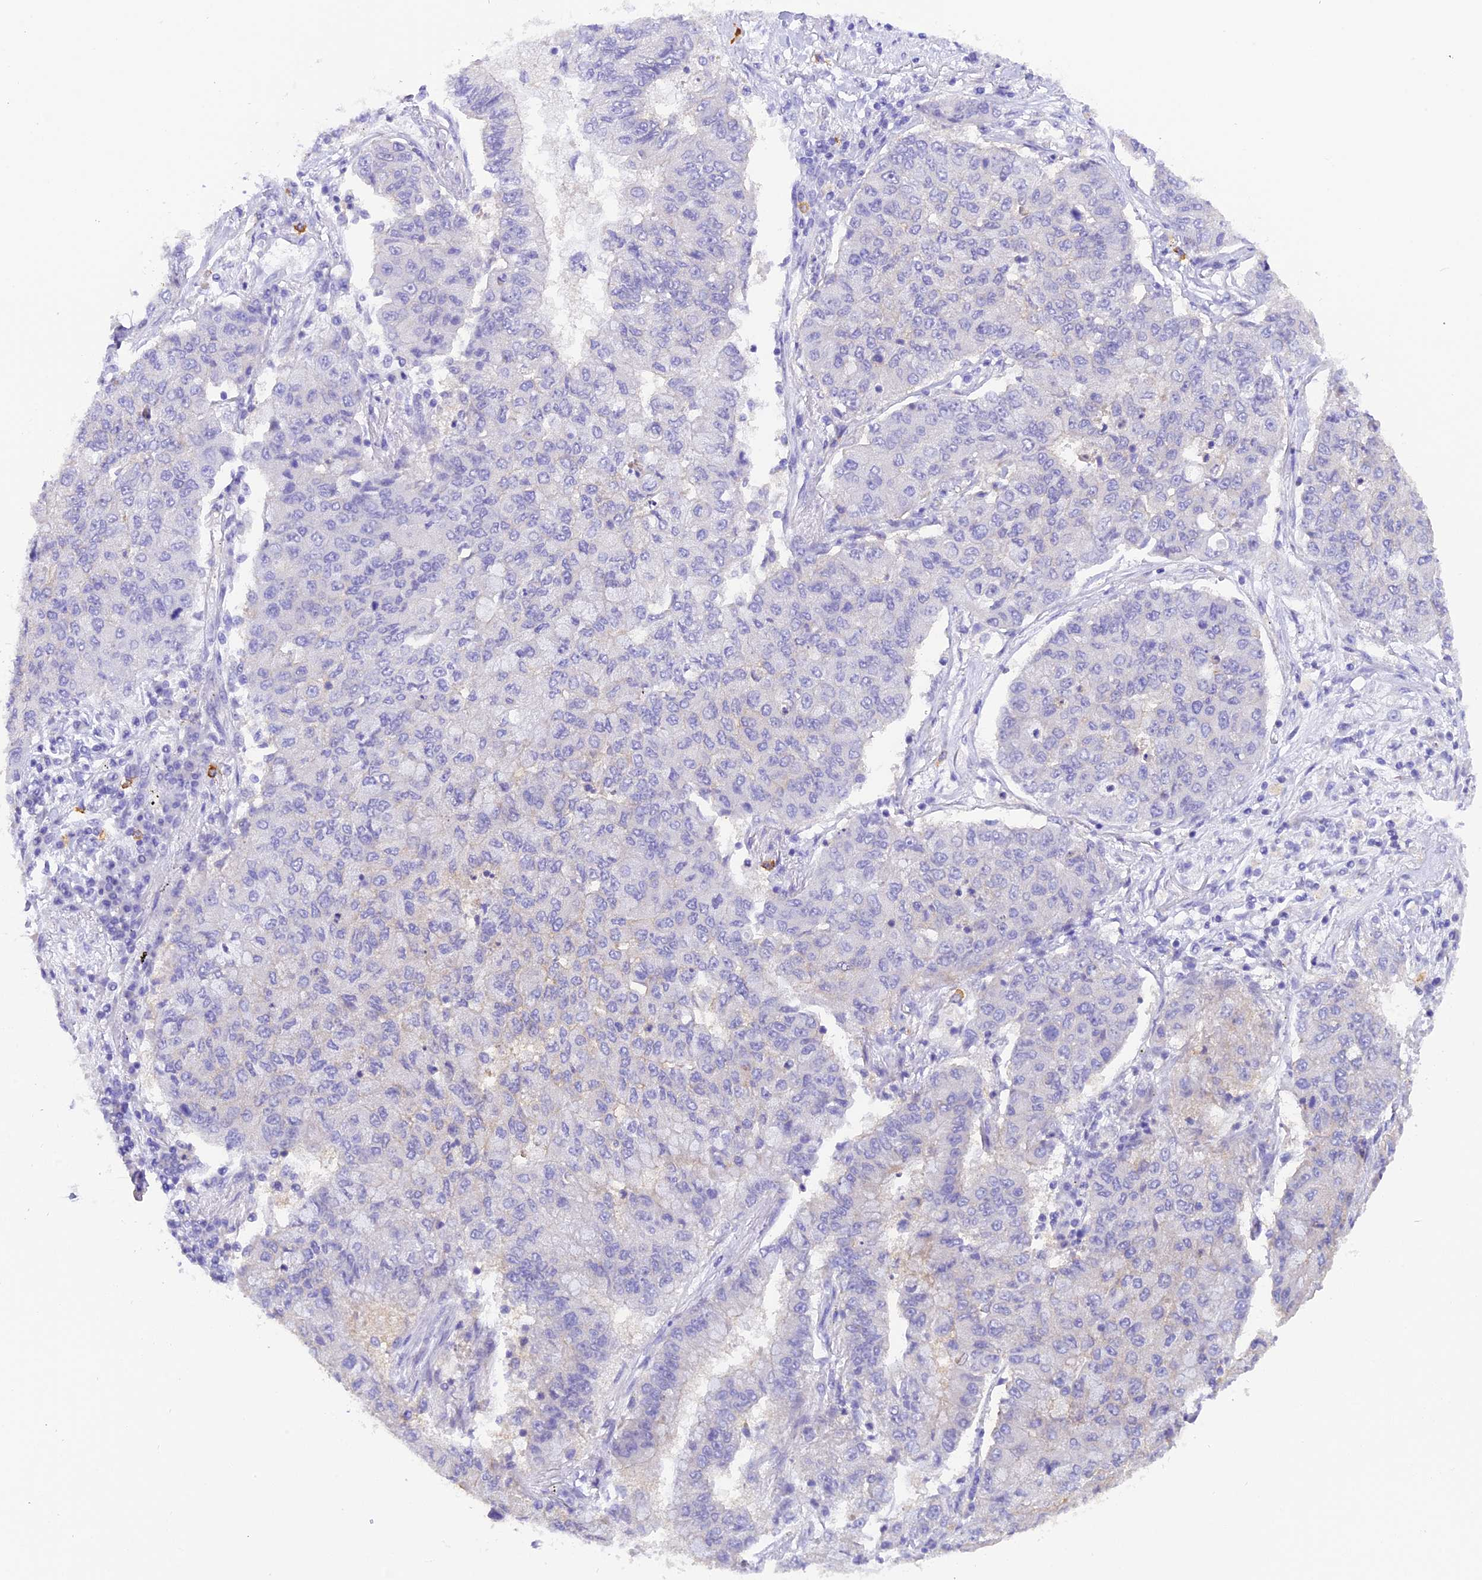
{"staining": {"intensity": "negative", "quantity": "none", "location": "none"}, "tissue": "lung cancer", "cell_type": "Tumor cells", "image_type": "cancer", "snomed": [{"axis": "morphology", "description": "Squamous cell carcinoma, NOS"}, {"axis": "topography", "description": "Lung"}], "caption": "An immunohistochemistry (IHC) image of squamous cell carcinoma (lung) is shown. There is no staining in tumor cells of squamous cell carcinoma (lung).", "gene": "COL6A5", "patient": {"sex": "male", "age": 74}}